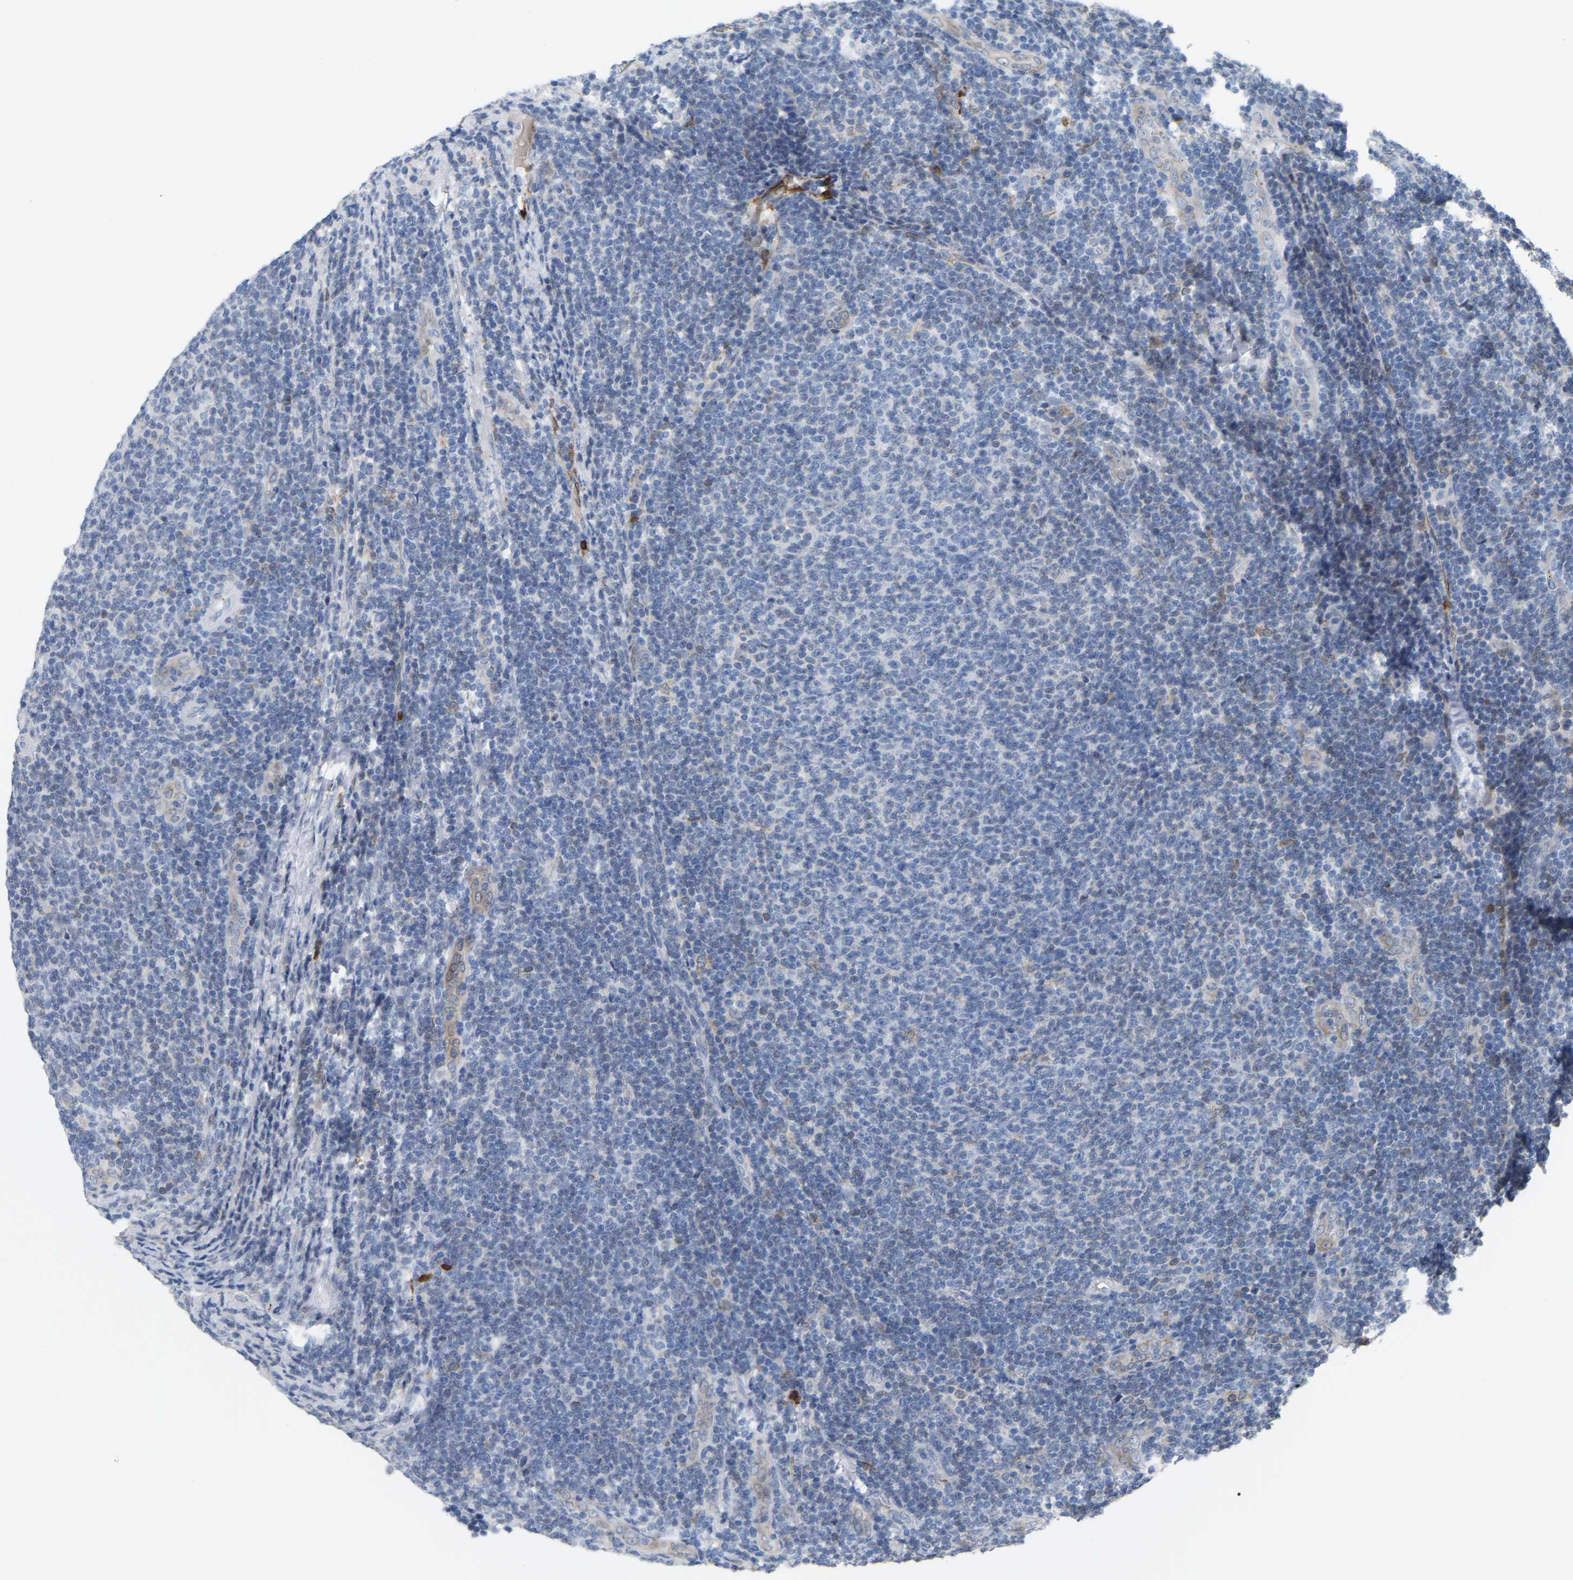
{"staining": {"intensity": "negative", "quantity": "none", "location": "none"}, "tissue": "lymphoma", "cell_type": "Tumor cells", "image_type": "cancer", "snomed": [{"axis": "morphology", "description": "Malignant lymphoma, non-Hodgkin's type, Low grade"}, {"axis": "topography", "description": "Lymph node"}], "caption": "DAB immunohistochemical staining of human lymphoma demonstrates no significant staining in tumor cells.", "gene": "PTGS1", "patient": {"sex": "male", "age": 66}}